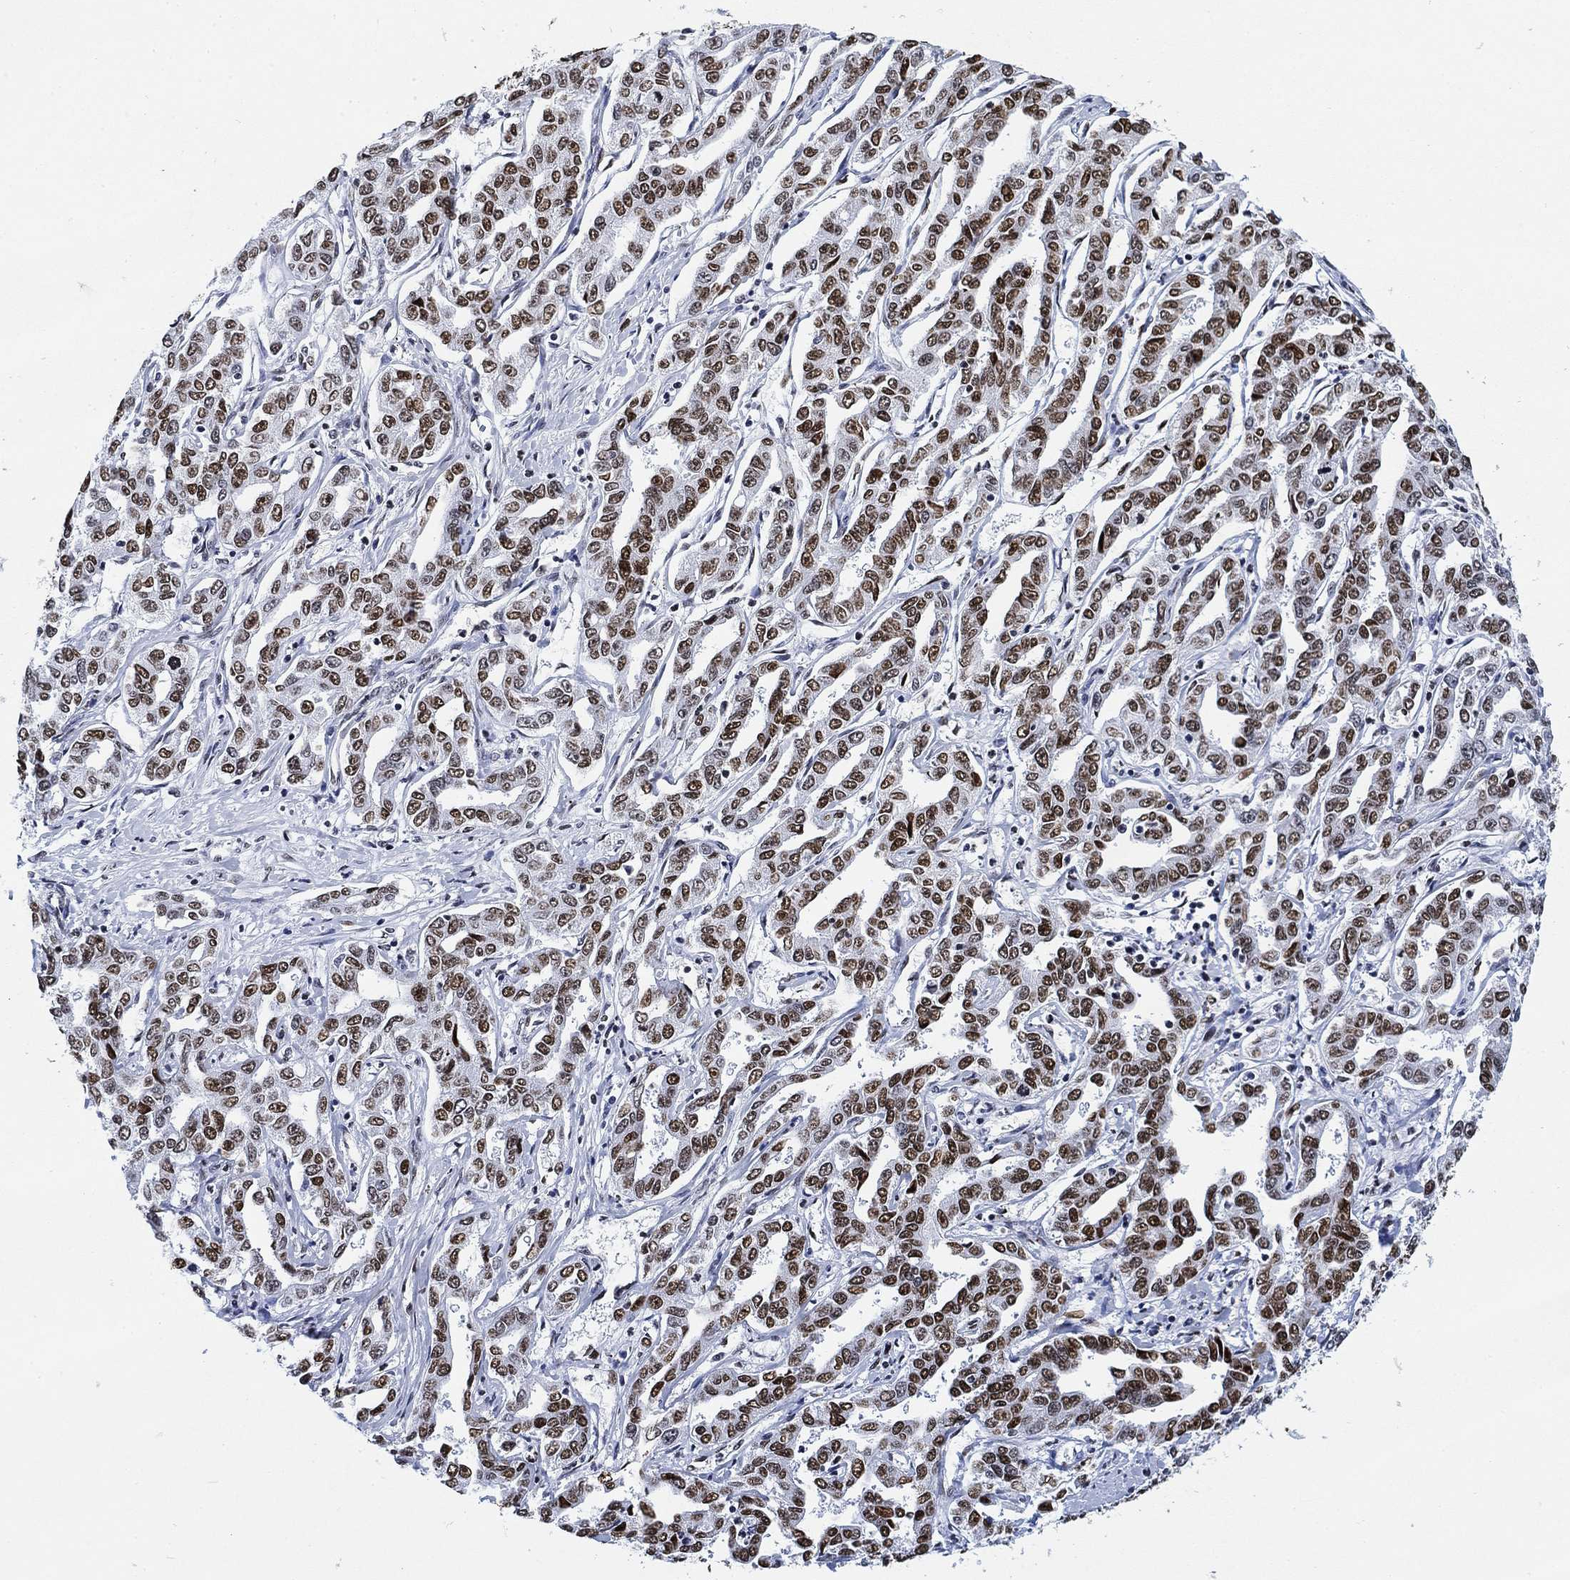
{"staining": {"intensity": "strong", "quantity": ">75%", "location": "nuclear"}, "tissue": "liver cancer", "cell_type": "Tumor cells", "image_type": "cancer", "snomed": [{"axis": "morphology", "description": "Cholangiocarcinoma"}, {"axis": "topography", "description": "Liver"}], "caption": "Brown immunohistochemical staining in liver cancer displays strong nuclear positivity in approximately >75% of tumor cells. The protein of interest is shown in brown color, while the nuclei are stained blue.", "gene": "H1-10", "patient": {"sex": "male", "age": 59}}